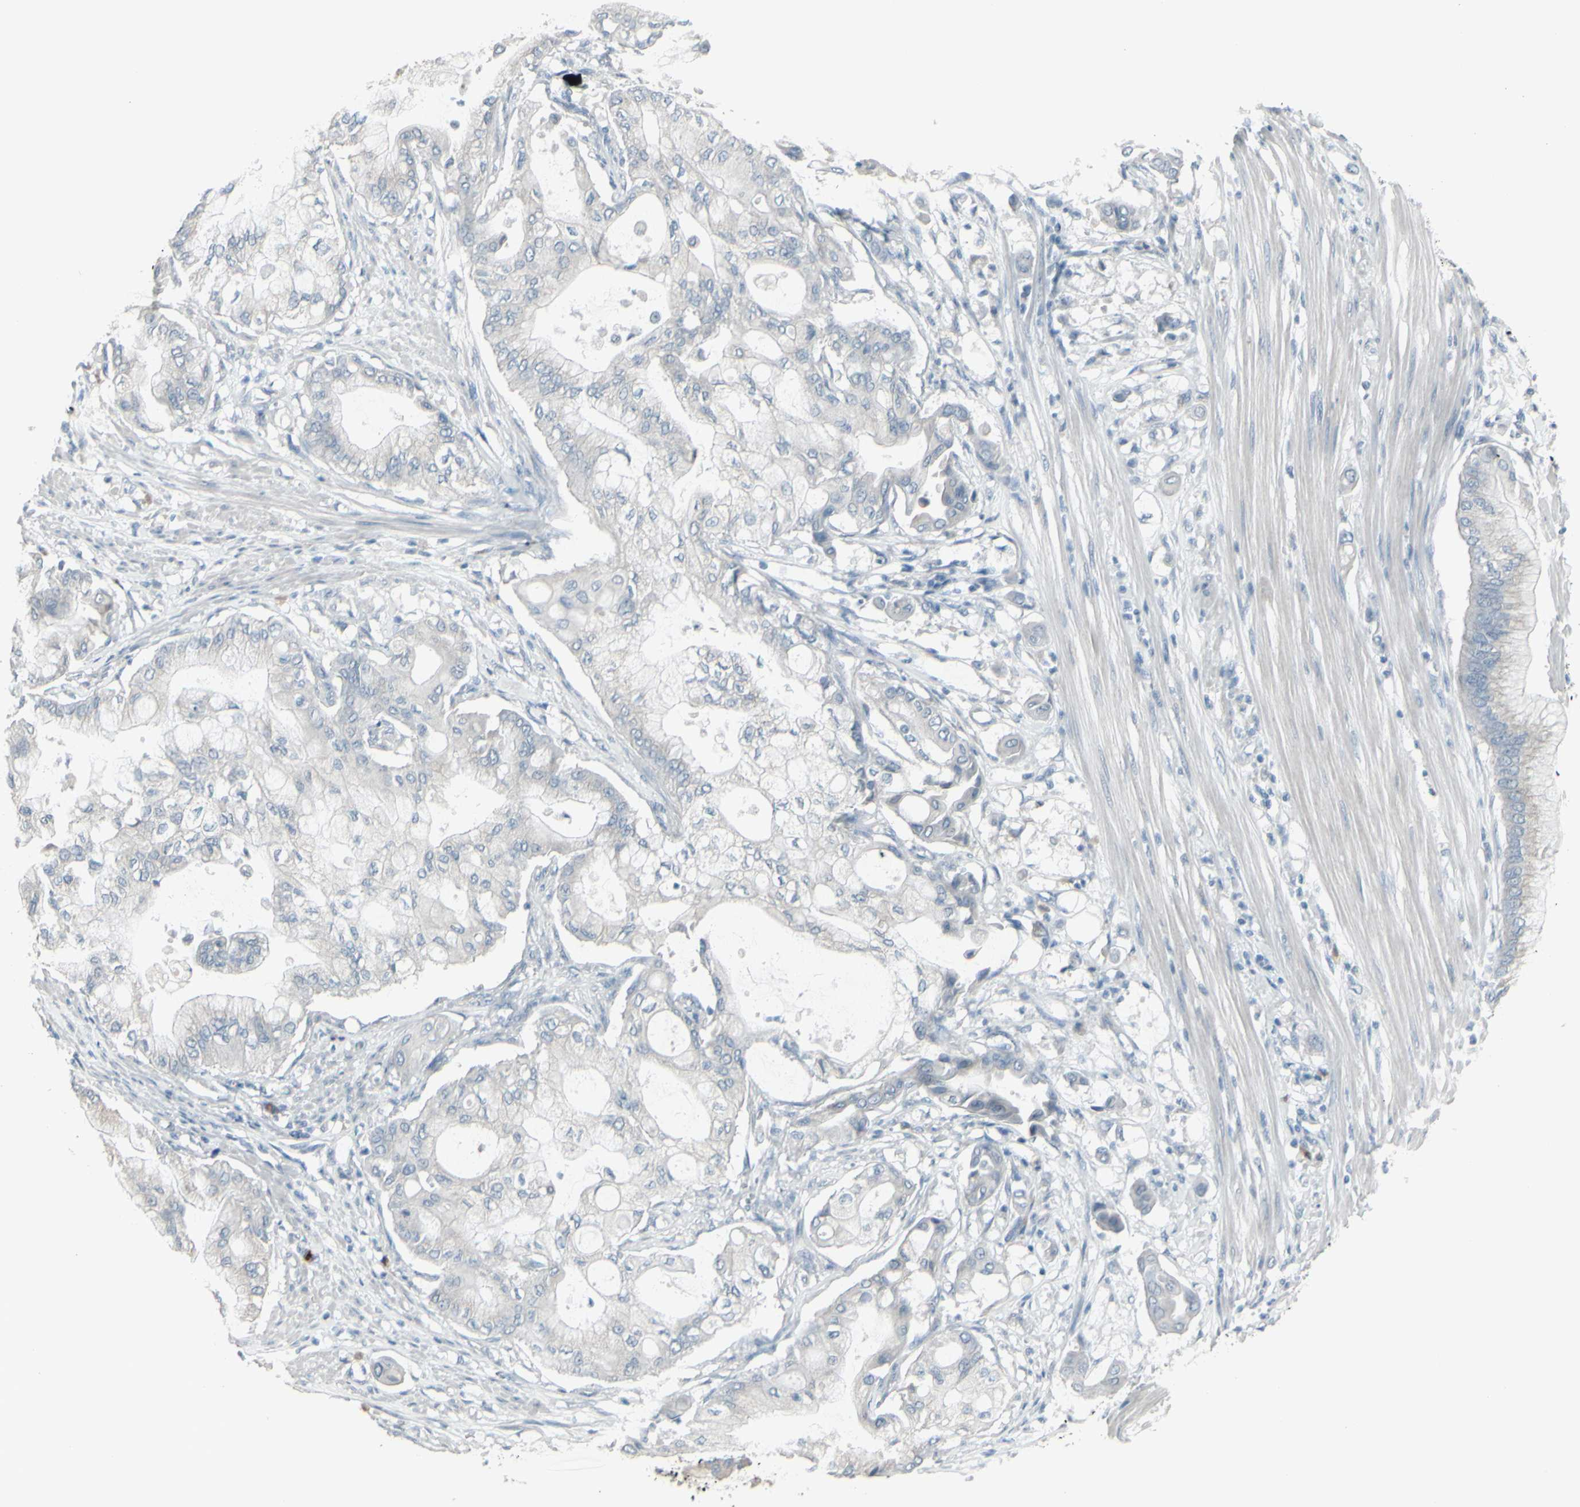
{"staining": {"intensity": "negative", "quantity": "none", "location": "none"}, "tissue": "pancreatic cancer", "cell_type": "Tumor cells", "image_type": "cancer", "snomed": [{"axis": "morphology", "description": "Adenocarcinoma, NOS"}, {"axis": "morphology", "description": "Adenocarcinoma, metastatic, NOS"}, {"axis": "topography", "description": "Lymph node"}, {"axis": "topography", "description": "Pancreas"}, {"axis": "topography", "description": "Duodenum"}], "caption": "Metastatic adenocarcinoma (pancreatic) was stained to show a protein in brown. There is no significant positivity in tumor cells.", "gene": "CD79B", "patient": {"sex": "female", "age": 64}}